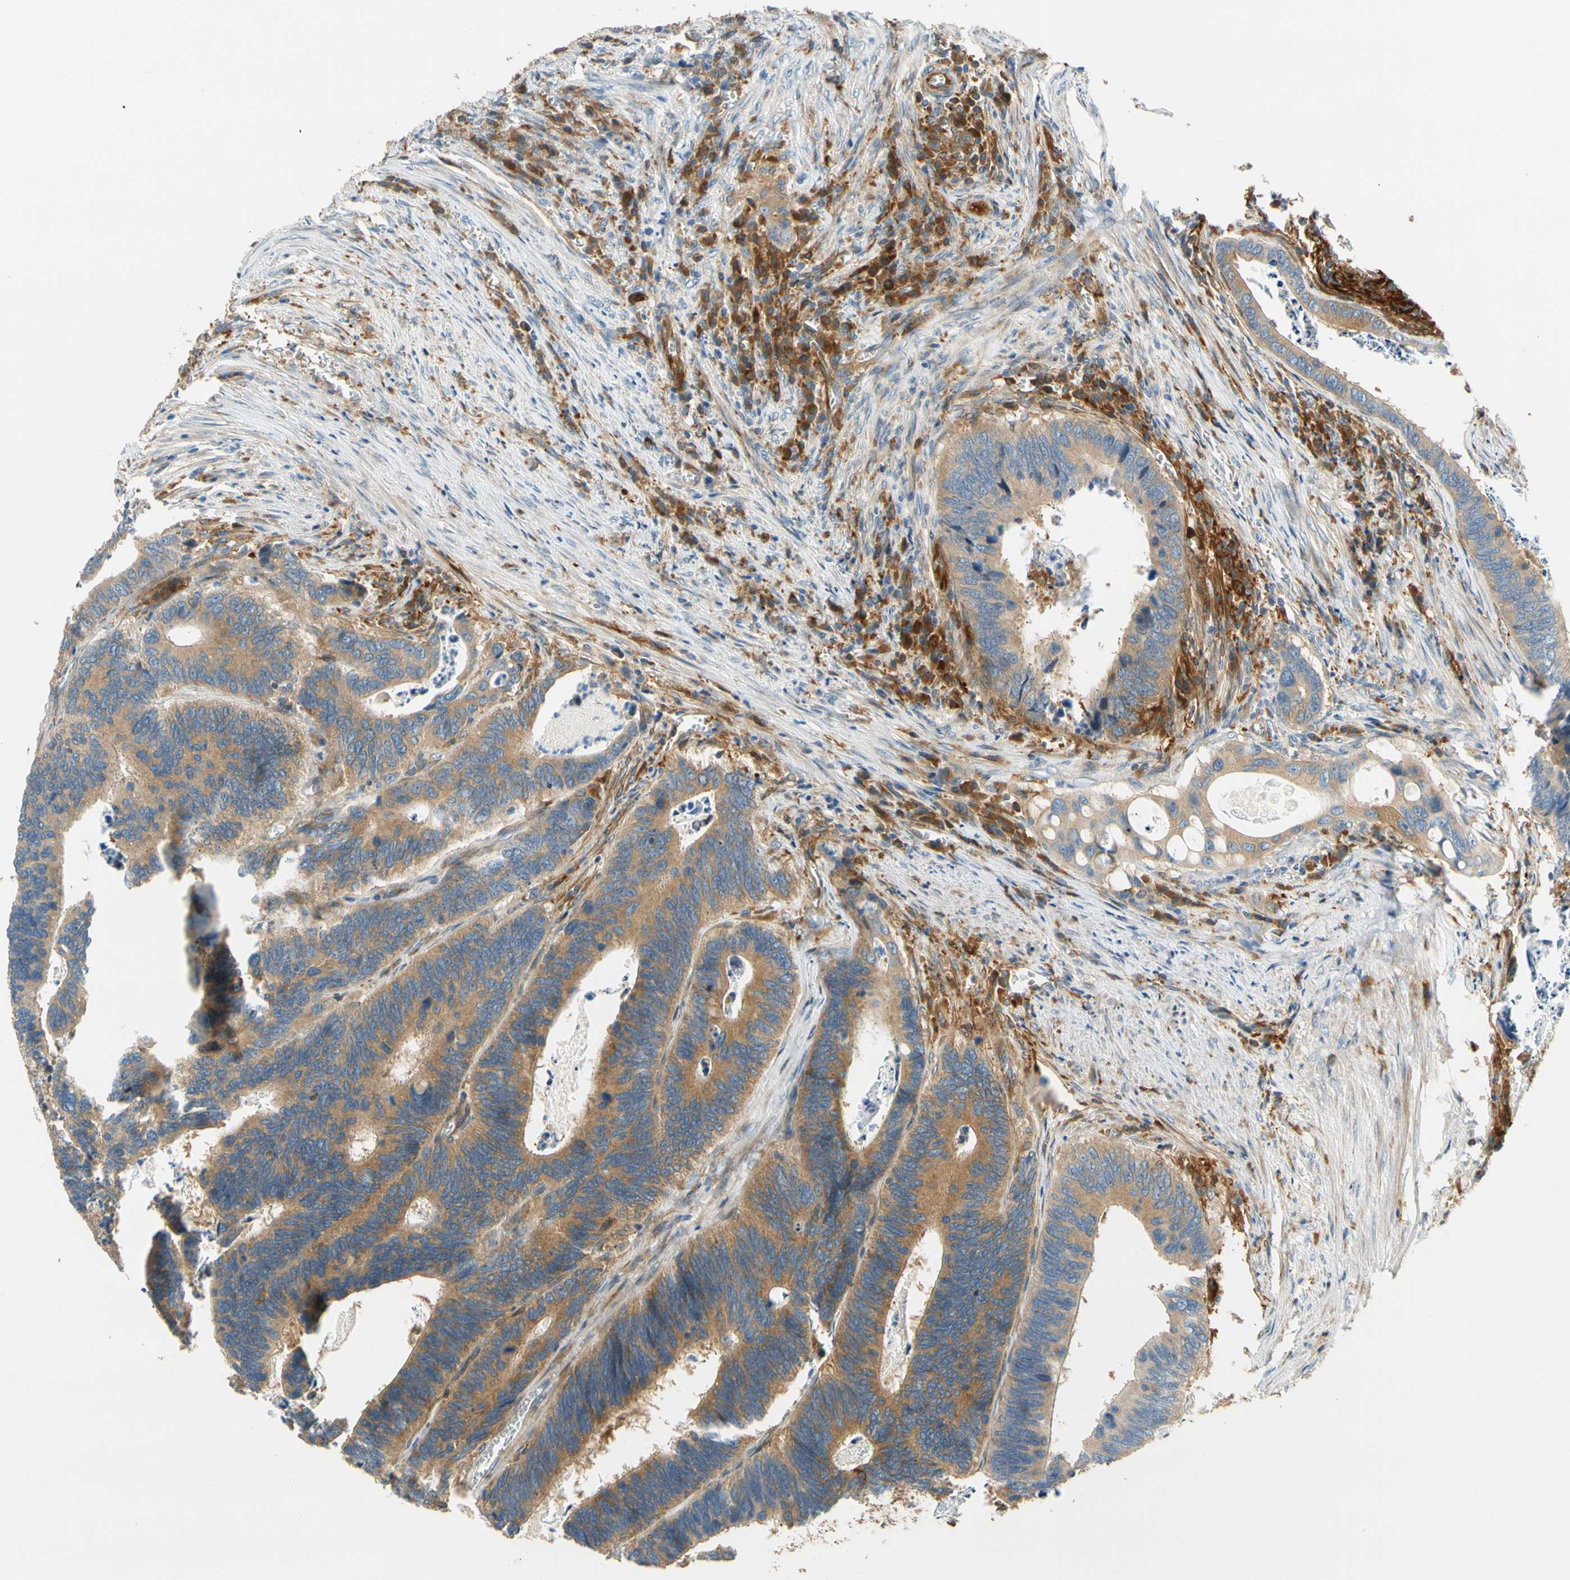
{"staining": {"intensity": "moderate", "quantity": ">75%", "location": "cytoplasmic/membranous"}, "tissue": "colorectal cancer", "cell_type": "Tumor cells", "image_type": "cancer", "snomed": [{"axis": "morphology", "description": "Adenocarcinoma, NOS"}, {"axis": "topography", "description": "Colon"}], "caption": "Adenocarcinoma (colorectal) was stained to show a protein in brown. There is medium levels of moderate cytoplasmic/membranous staining in about >75% of tumor cells.", "gene": "PARP14", "patient": {"sex": "male", "age": 72}}